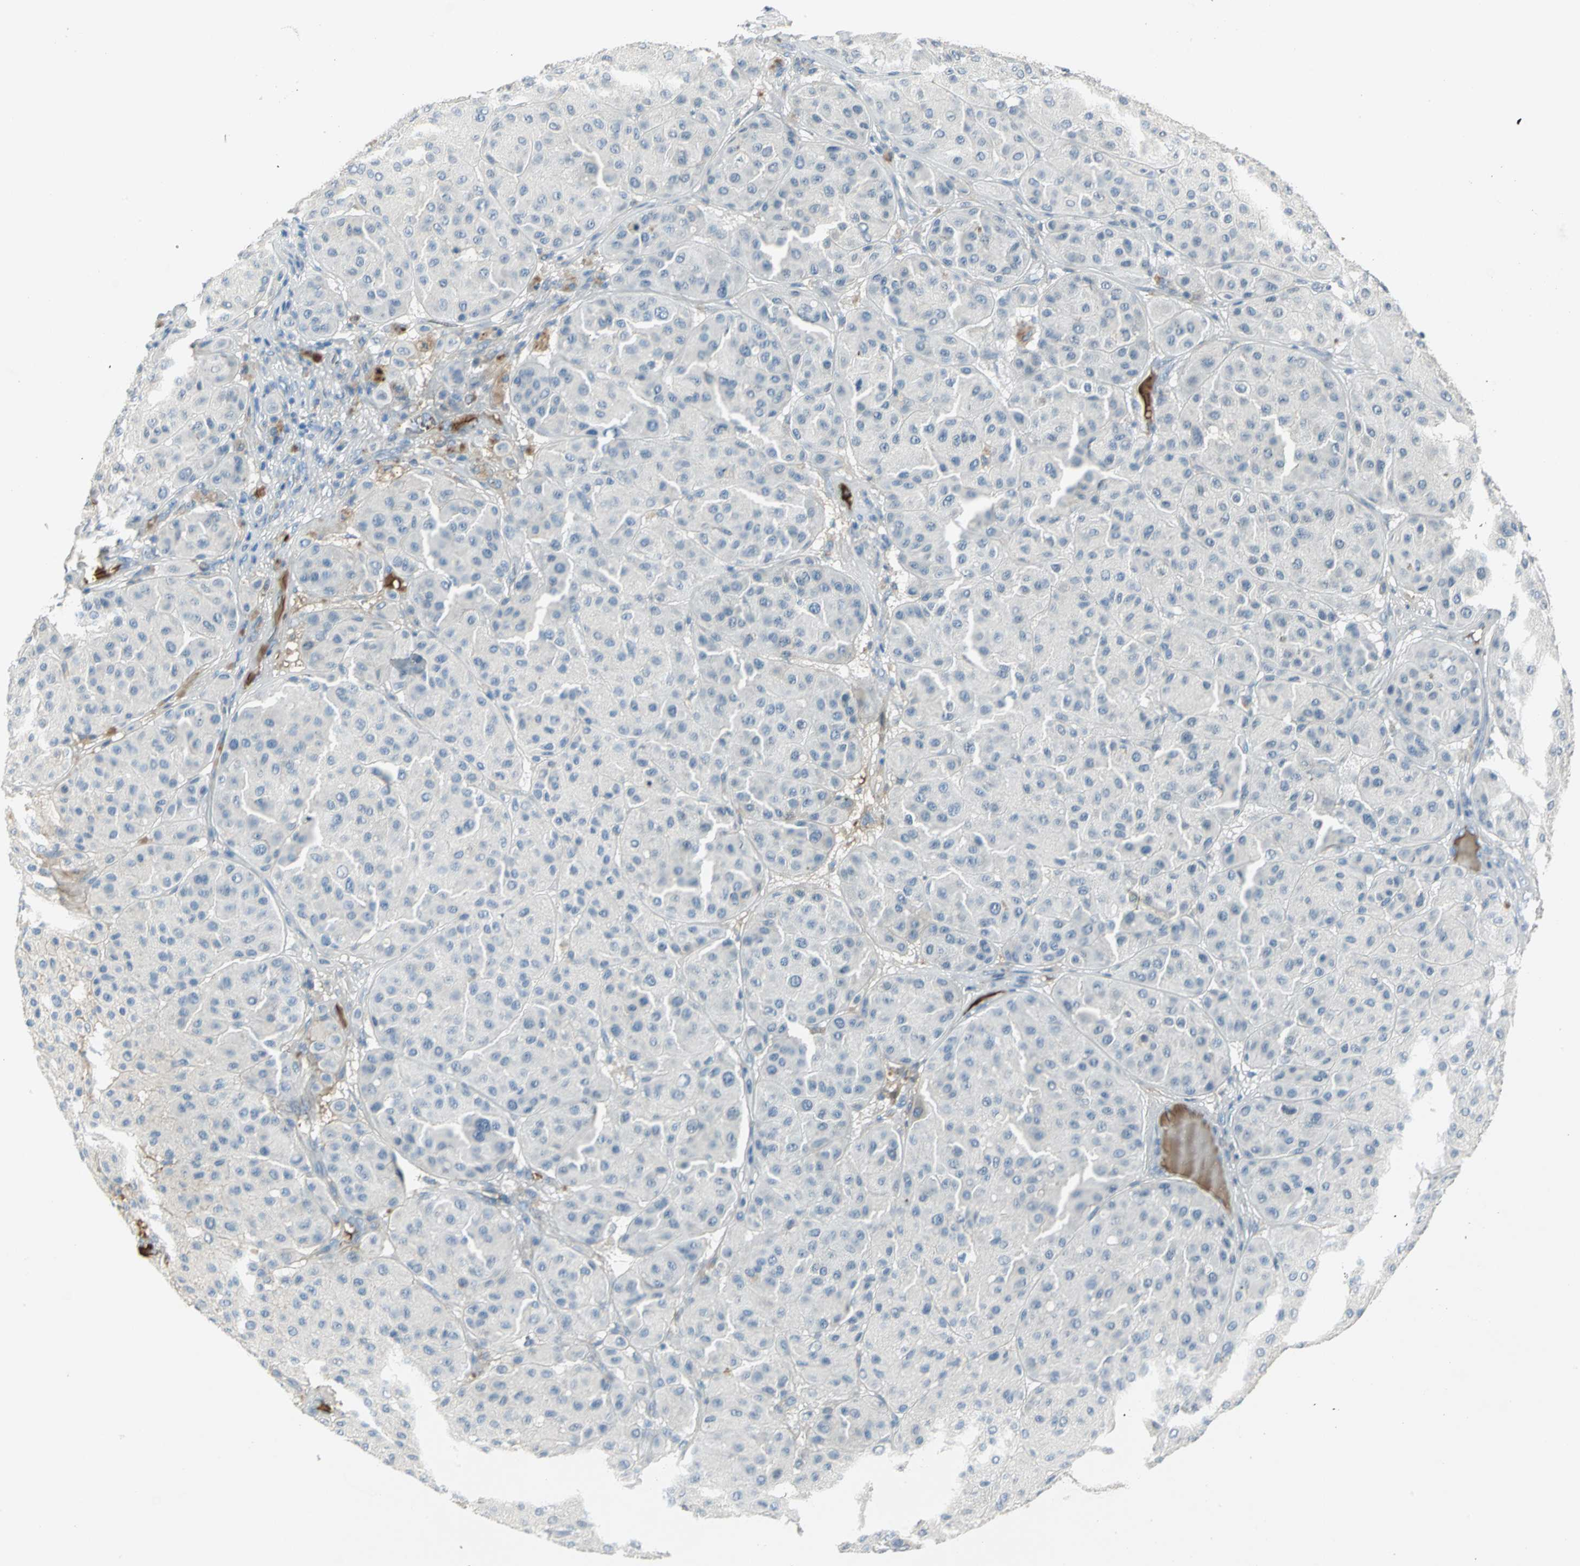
{"staining": {"intensity": "negative", "quantity": "none", "location": "none"}, "tissue": "melanoma", "cell_type": "Tumor cells", "image_type": "cancer", "snomed": [{"axis": "morphology", "description": "Normal tissue, NOS"}, {"axis": "morphology", "description": "Malignant melanoma, Metastatic site"}, {"axis": "topography", "description": "Skin"}], "caption": "Tumor cells show no significant staining in malignant melanoma (metastatic site). (Immunohistochemistry (ihc), brightfield microscopy, high magnification).", "gene": "ZIC1", "patient": {"sex": "male", "age": 41}}